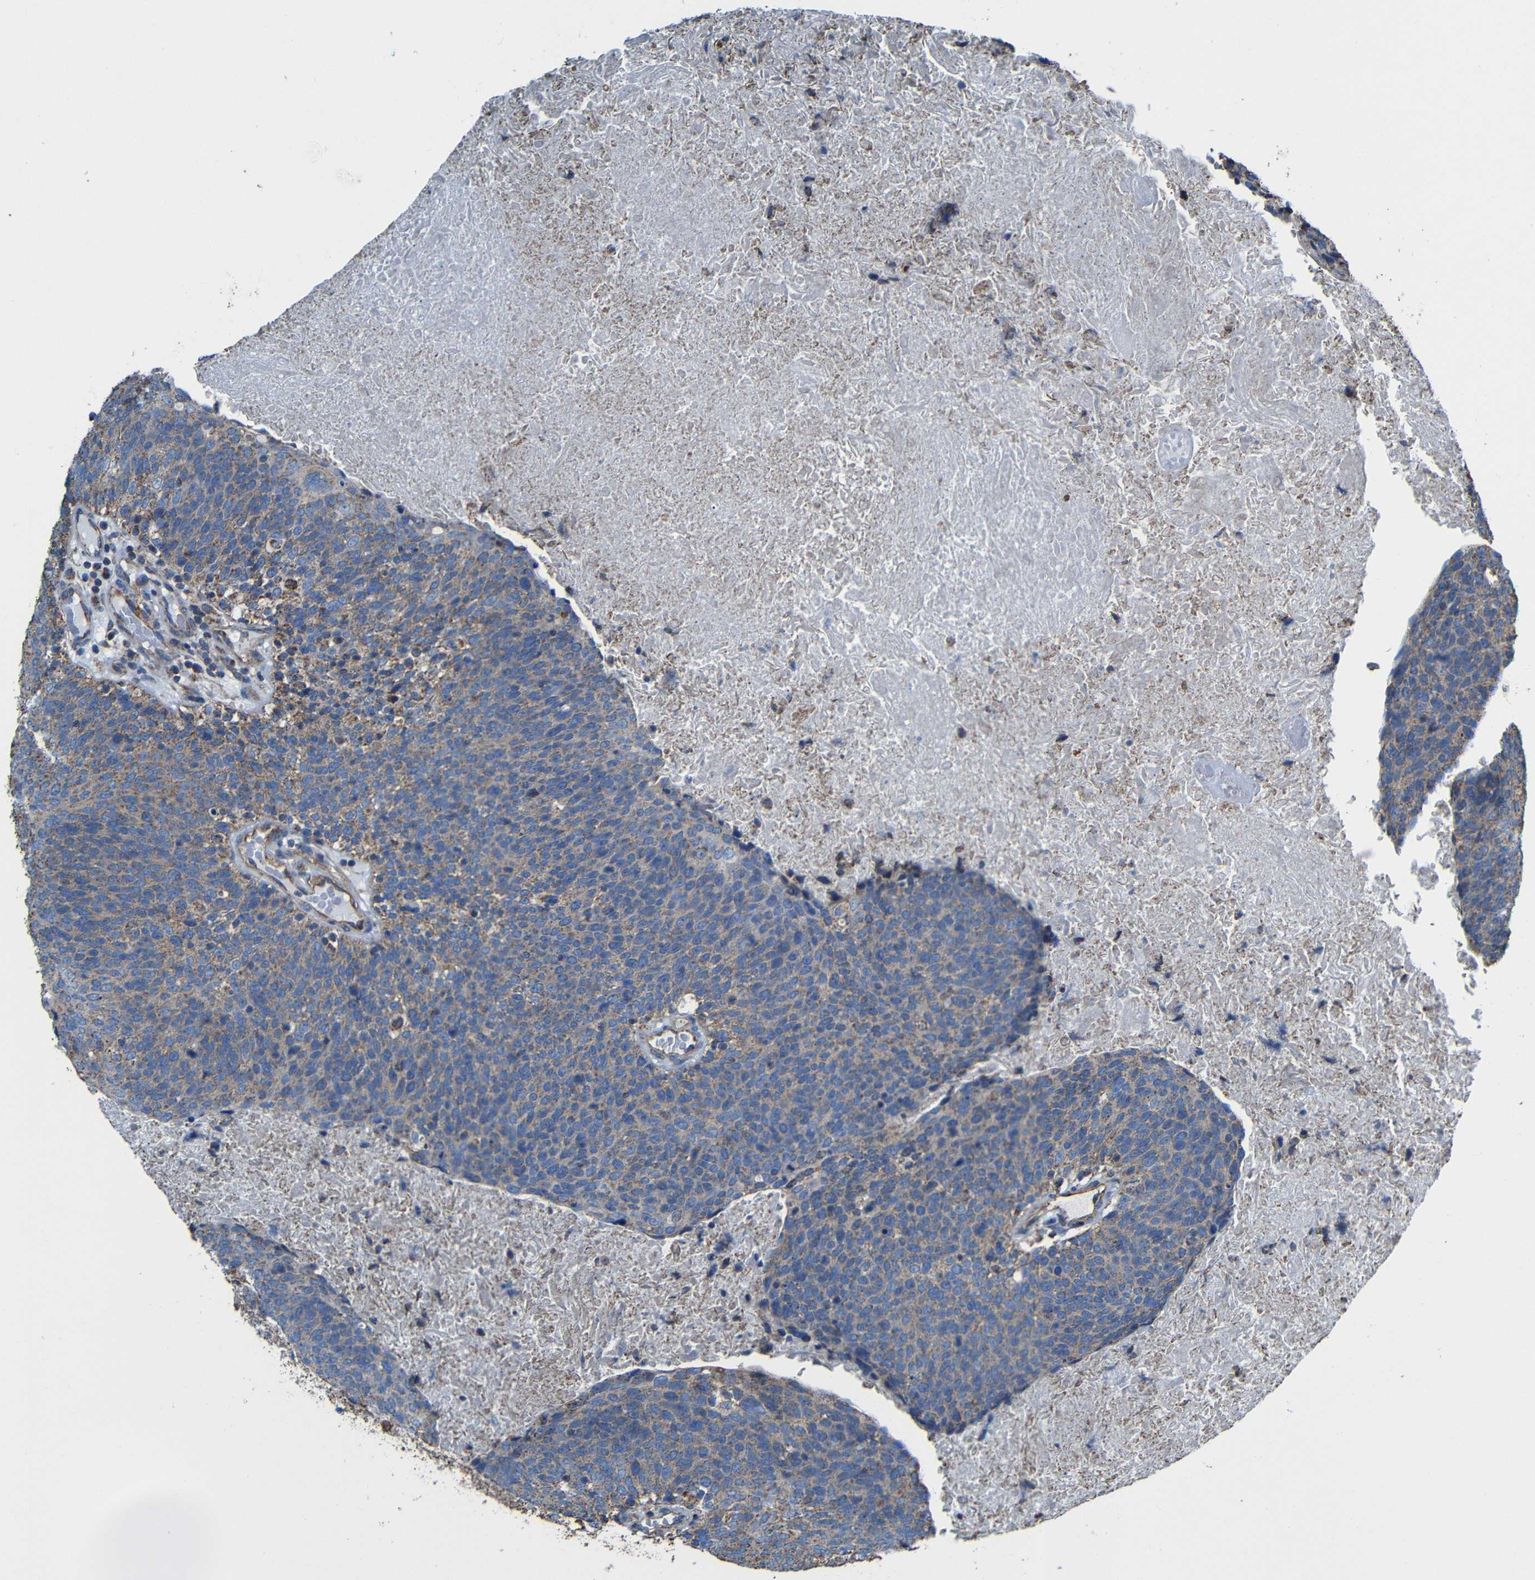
{"staining": {"intensity": "weak", "quantity": ">75%", "location": "cytoplasmic/membranous"}, "tissue": "head and neck cancer", "cell_type": "Tumor cells", "image_type": "cancer", "snomed": [{"axis": "morphology", "description": "Squamous cell carcinoma, NOS"}, {"axis": "morphology", "description": "Squamous cell carcinoma, metastatic, NOS"}, {"axis": "topography", "description": "Lymph node"}, {"axis": "topography", "description": "Head-Neck"}], "caption": "This photomicrograph exhibits head and neck cancer (squamous cell carcinoma) stained with IHC to label a protein in brown. The cytoplasmic/membranous of tumor cells show weak positivity for the protein. Nuclei are counter-stained blue.", "gene": "INTS6L", "patient": {"sex": "male", "age": 62}}